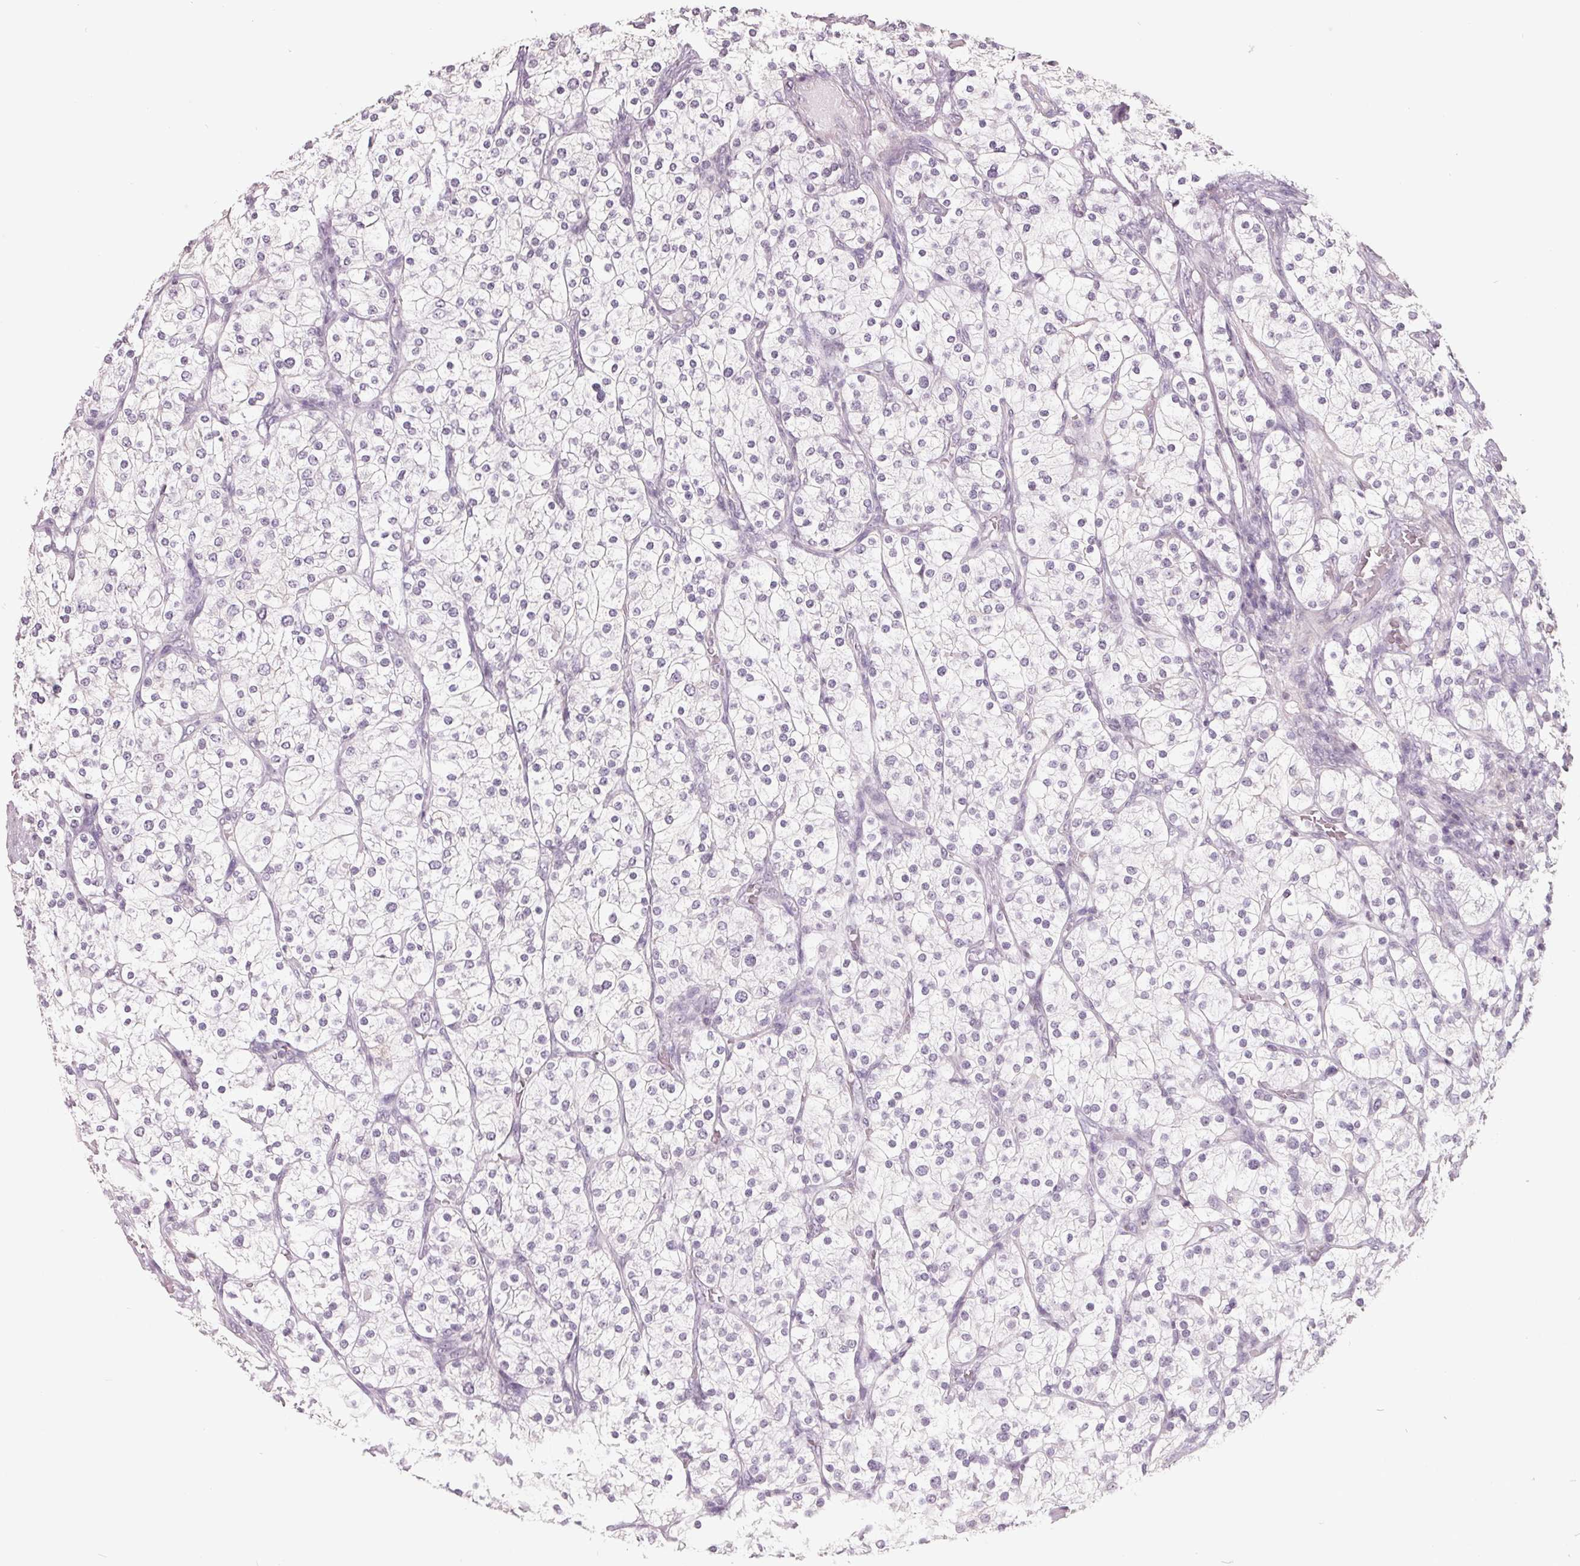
{"staining": {"intensity": "negative", "quantity": "none", "location": "none"}, "tissue": "renal cancer", "cell_type": "Tumor cells", "image_type": "cancer", "snomed": [{"axis": "morphology", "description": "Adenocarcinoma, NOS"}, {"axis": "topography", "description": "Kidney"}], "caption": "There is no significant staining in tumor cells of adenocarcinoma (renal).", "gene": "FTCD", "patient": {"sex": "male", "age": 80}}